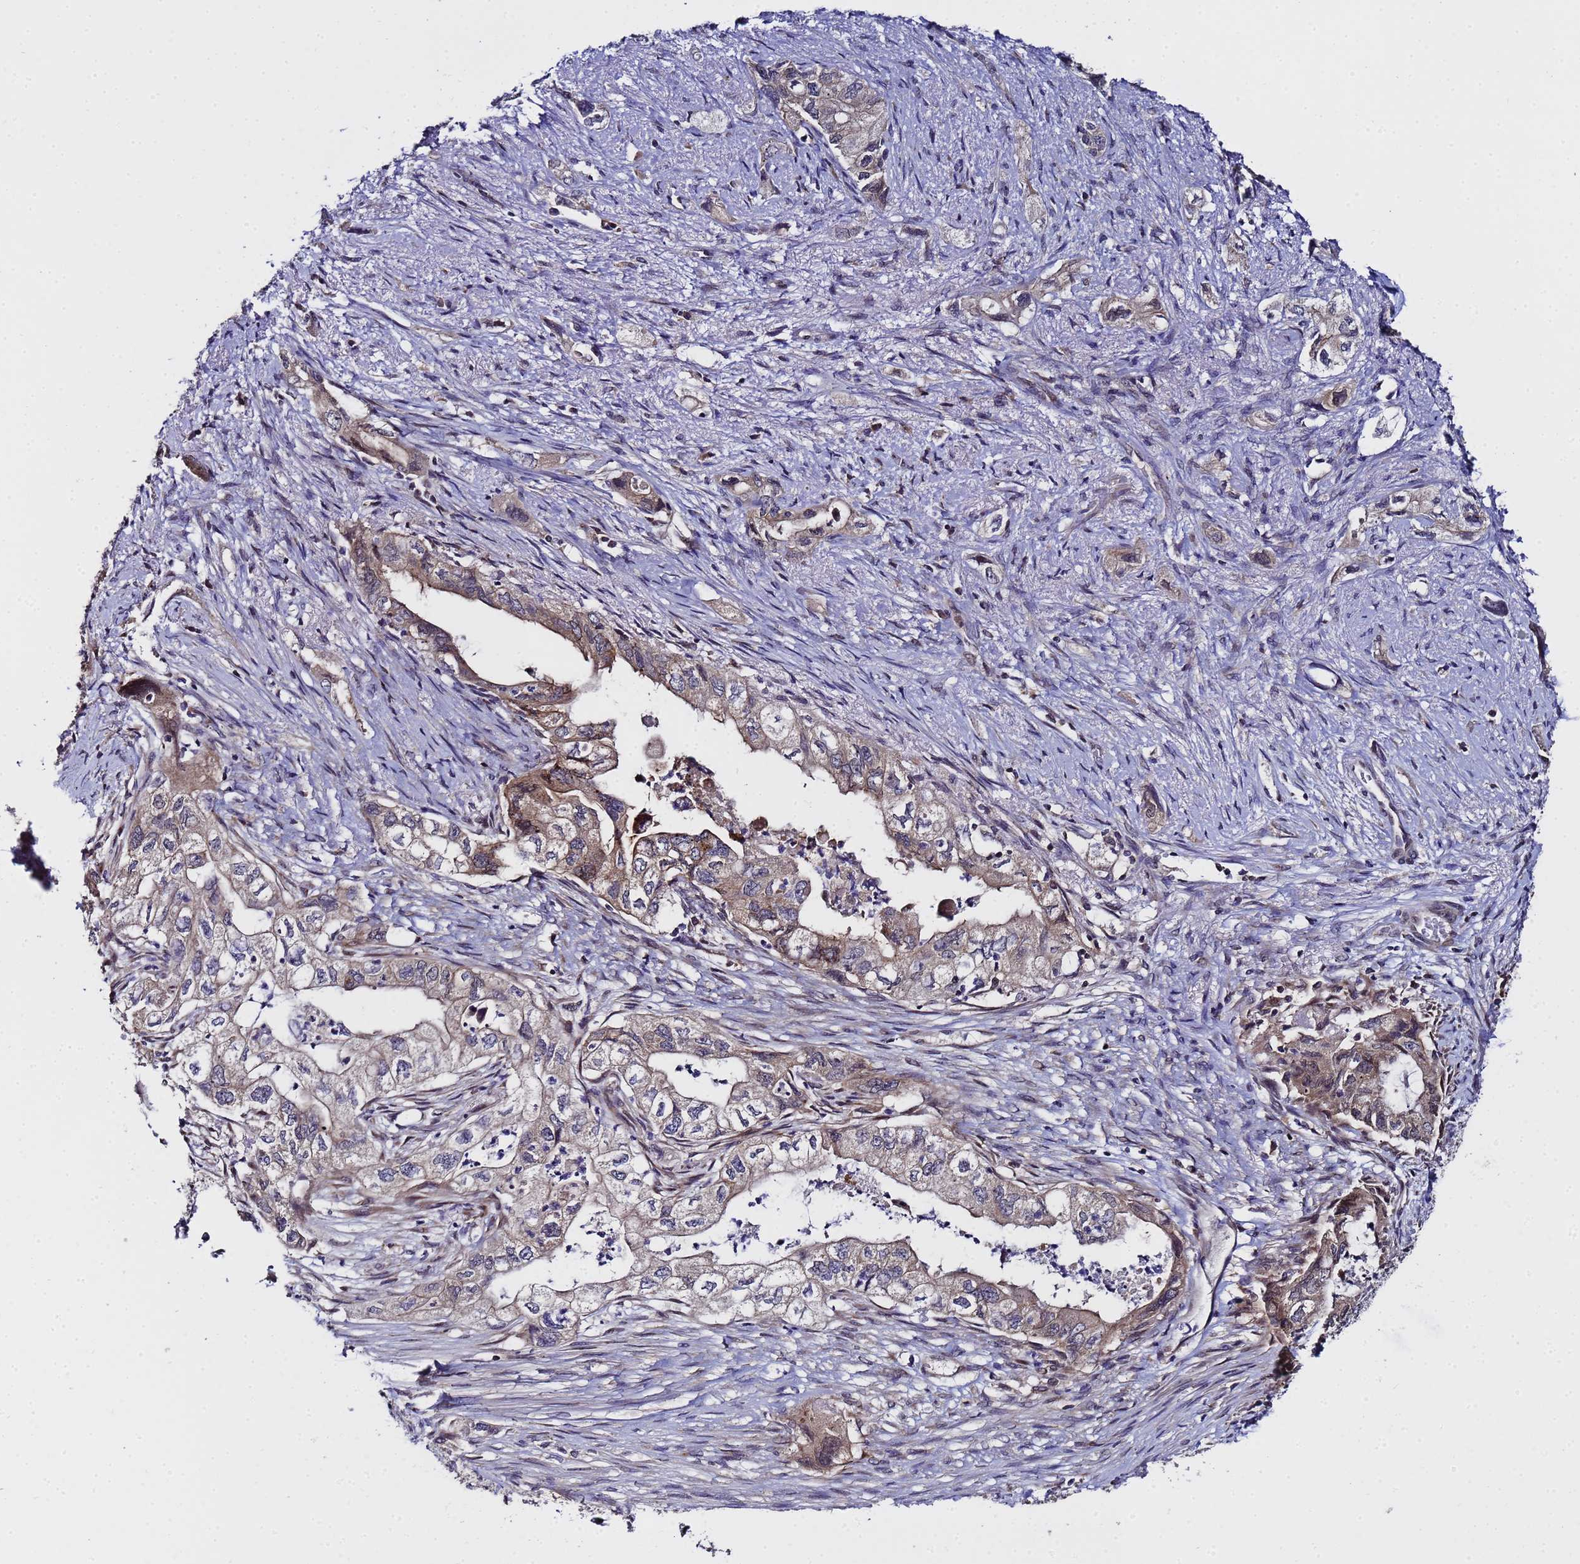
{"staining": {"intensity": "moderate", "quantity": "25%-75%", "location": "cytoplasmic/membranous"}, "tissue": "pancreatic cancer", "cell_type": "Tumor cells", "image_type": "cancer", "snomed": [{"axis": "morphology", "description": "Adenocarcinoma, NOS"}, {"axis": "topography", "description": "Pancreas"}], "caption": "A micrograph of human pancreatic cancer stained for a protein exhibits moderate cytoplasmic/membranous brown staining in tumor cells.", "gene": "ANAPC13", "patient": {"sex": "female", "age": 73}}